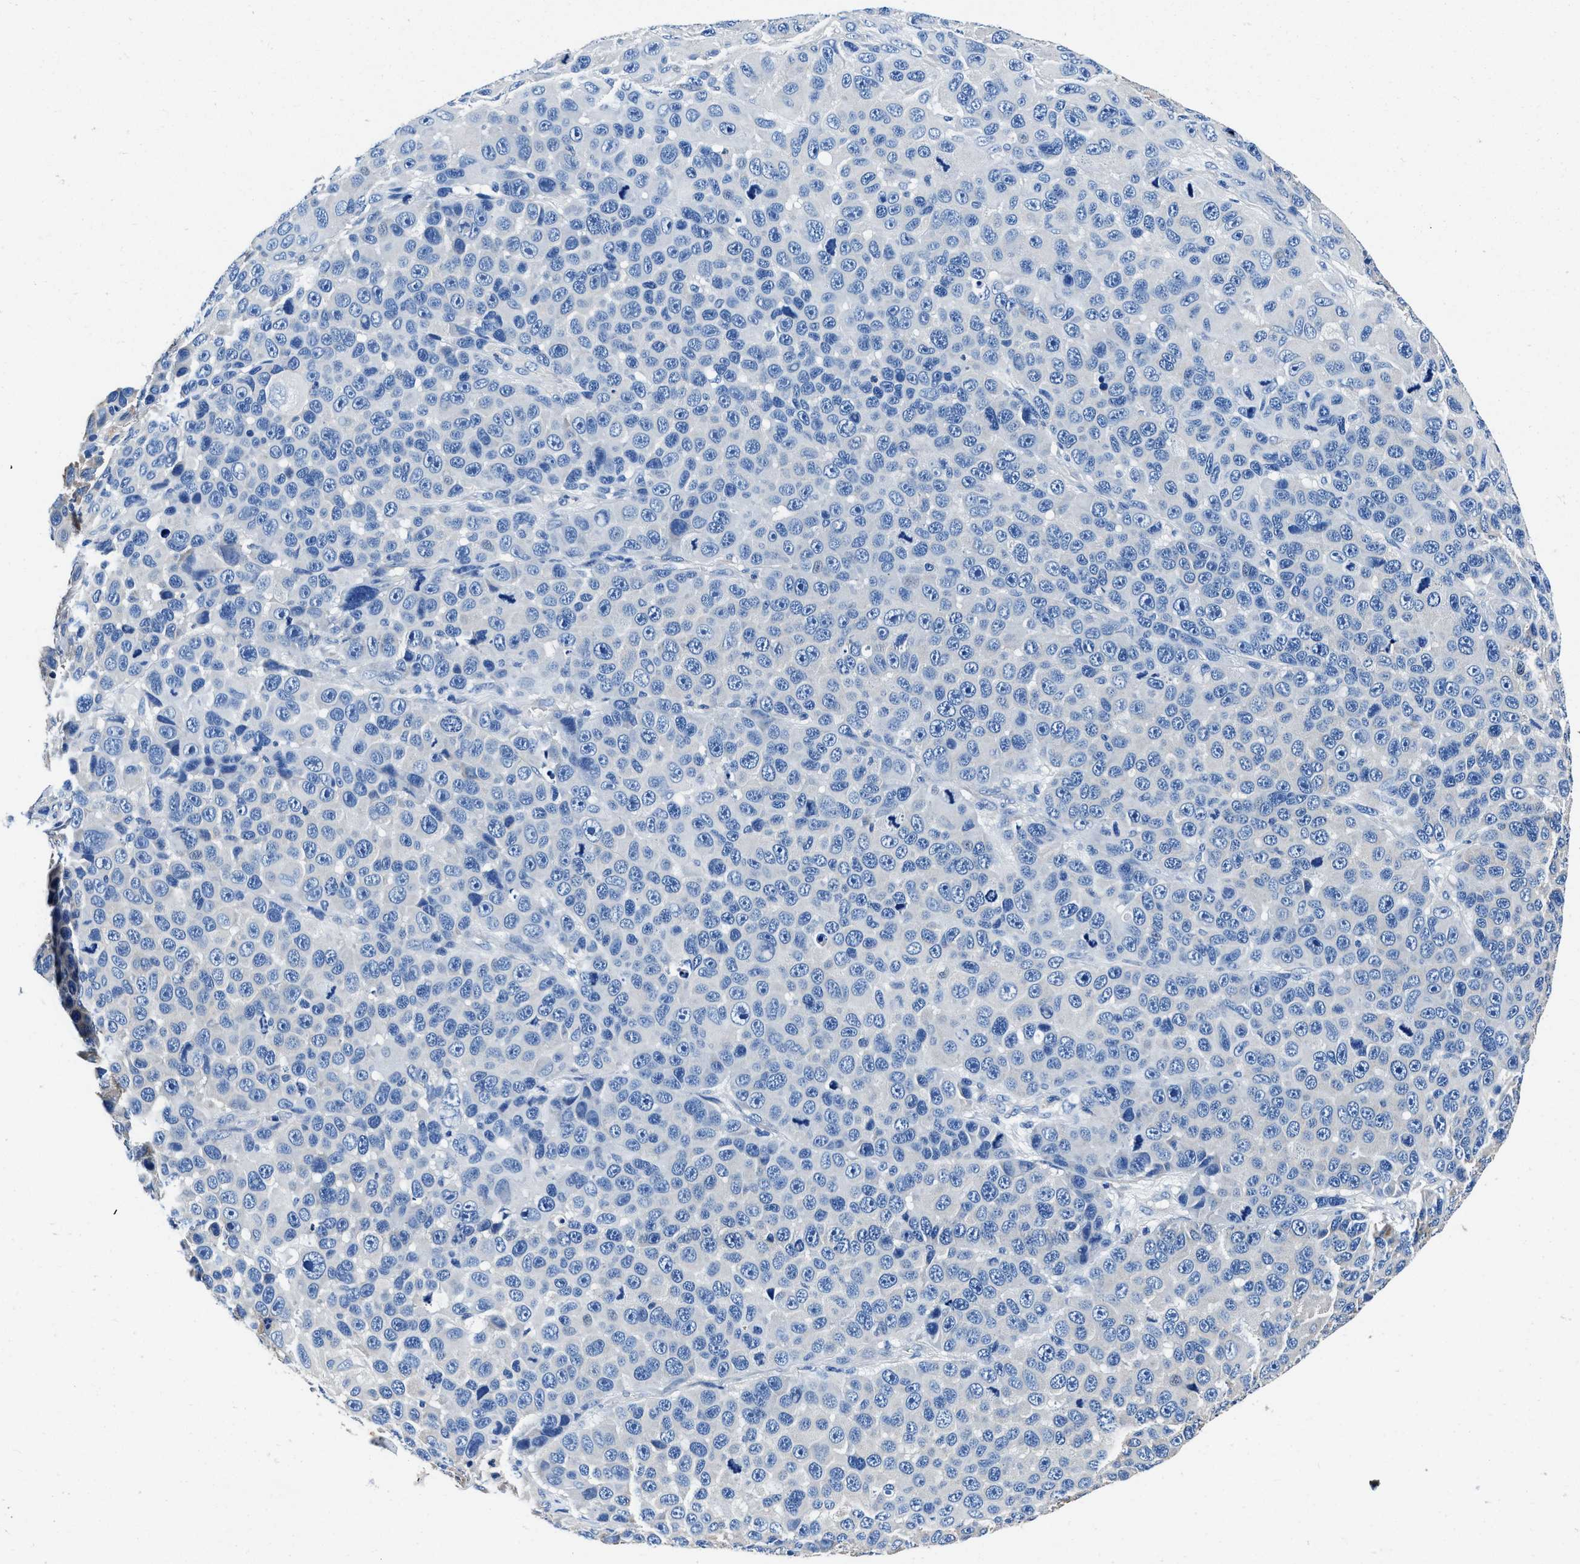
{"staining": {"intensity": "negative", "quantity": "none", "location": "none"}, "tissue": "melanoma", "cell_type": "Tumor cells", "image_type": "cancer", "snomed": [{"axis": "morphology", "description": "Malignant melanoma, NOS"}, {"axis": "topography", "description": "Skin"}], "caption": "Malignant melanoma was stained to show a protein in brown. There is no significant expression in tumor cells.", "gene": "NEU1", "patient": {"sex": "male", "age": 53}}